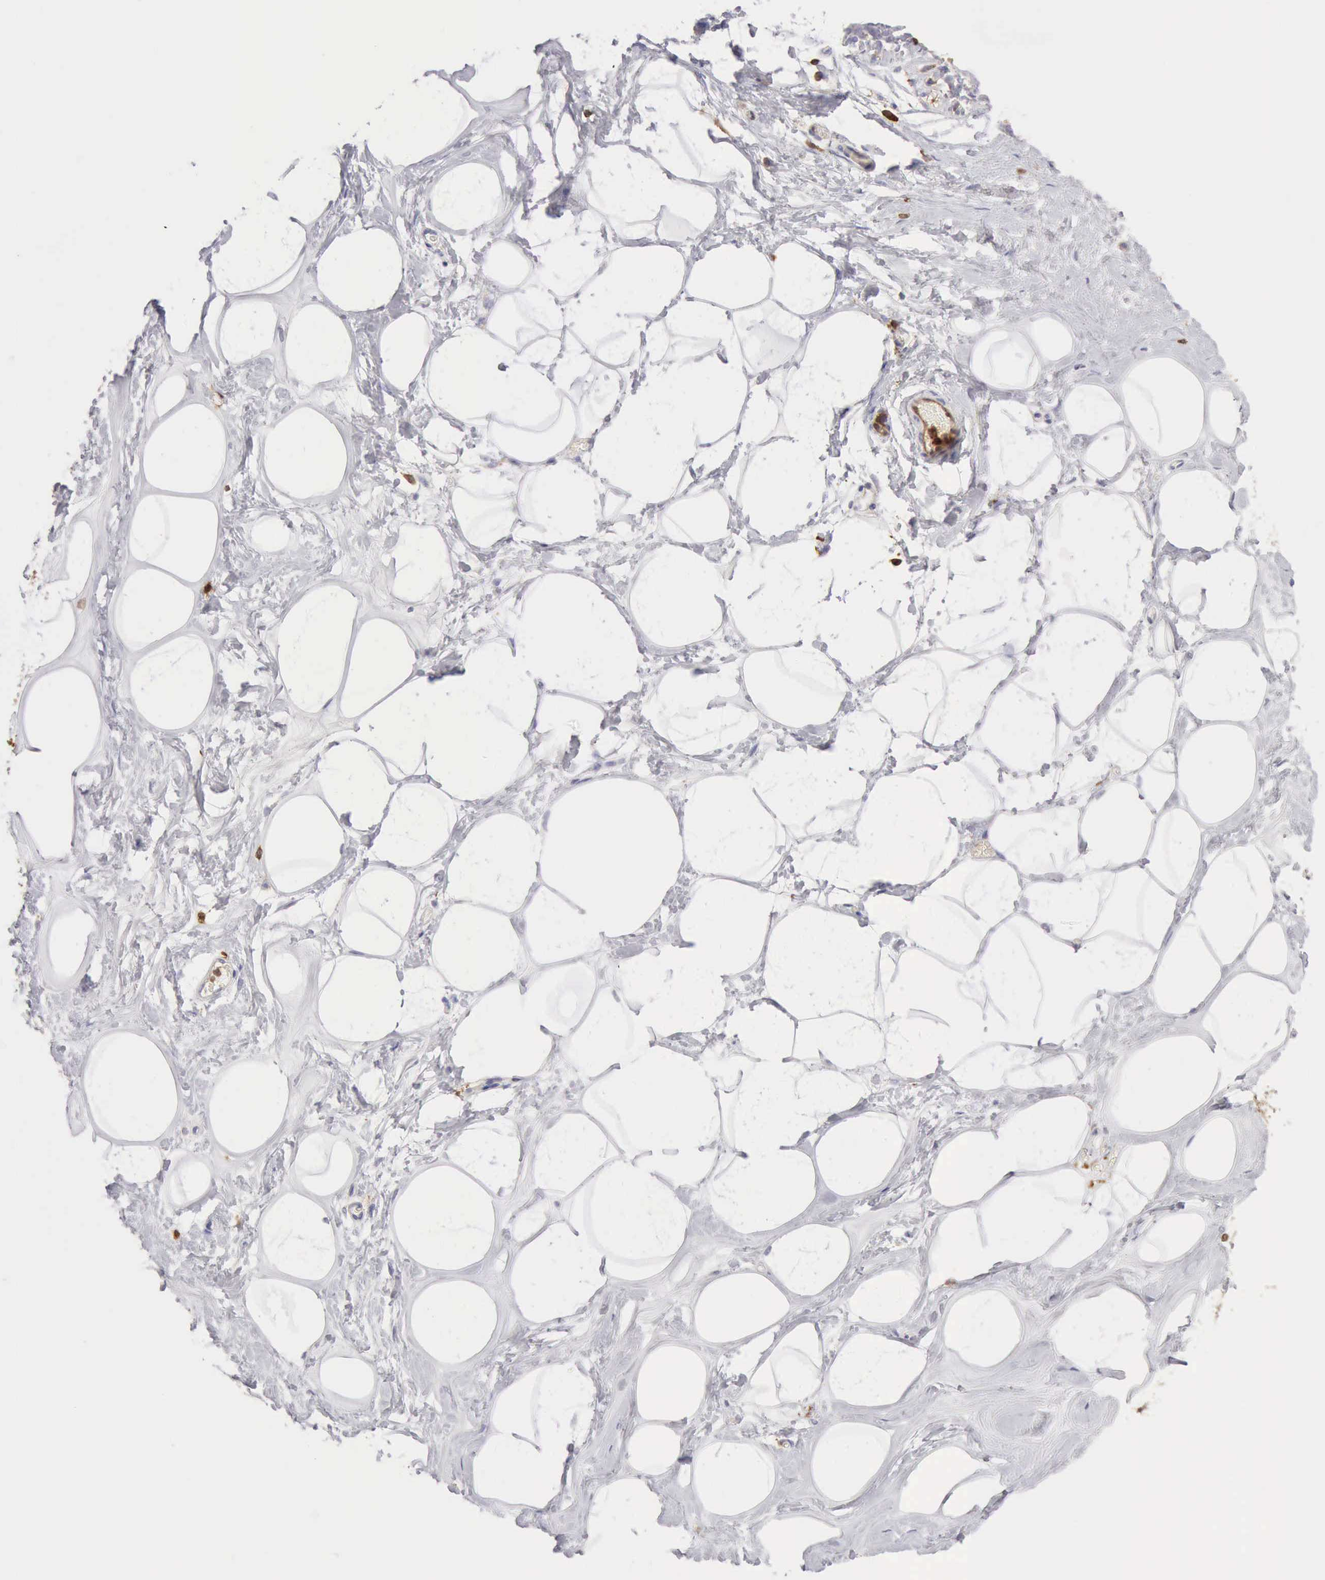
{"staining": {"intensity": "negative", "quantity": "none", "location": "none"}, "tissue": "breast", "cell_type": "Adipocytes", "image_type": "normal", "snomed": [{"axis": "morphology", "description": "Normal tissue, NOS"}, {"axis": "morphology", "description": "Fibrosis, NOS"}, {"axis": "topography", "description": "Breast"}], "caption": "Human breast stained for a protein using IHC exhibits no staining in adipocytes.", "gene": "ARHGAP4", "patient": {"sex": "female", "age": 39}}